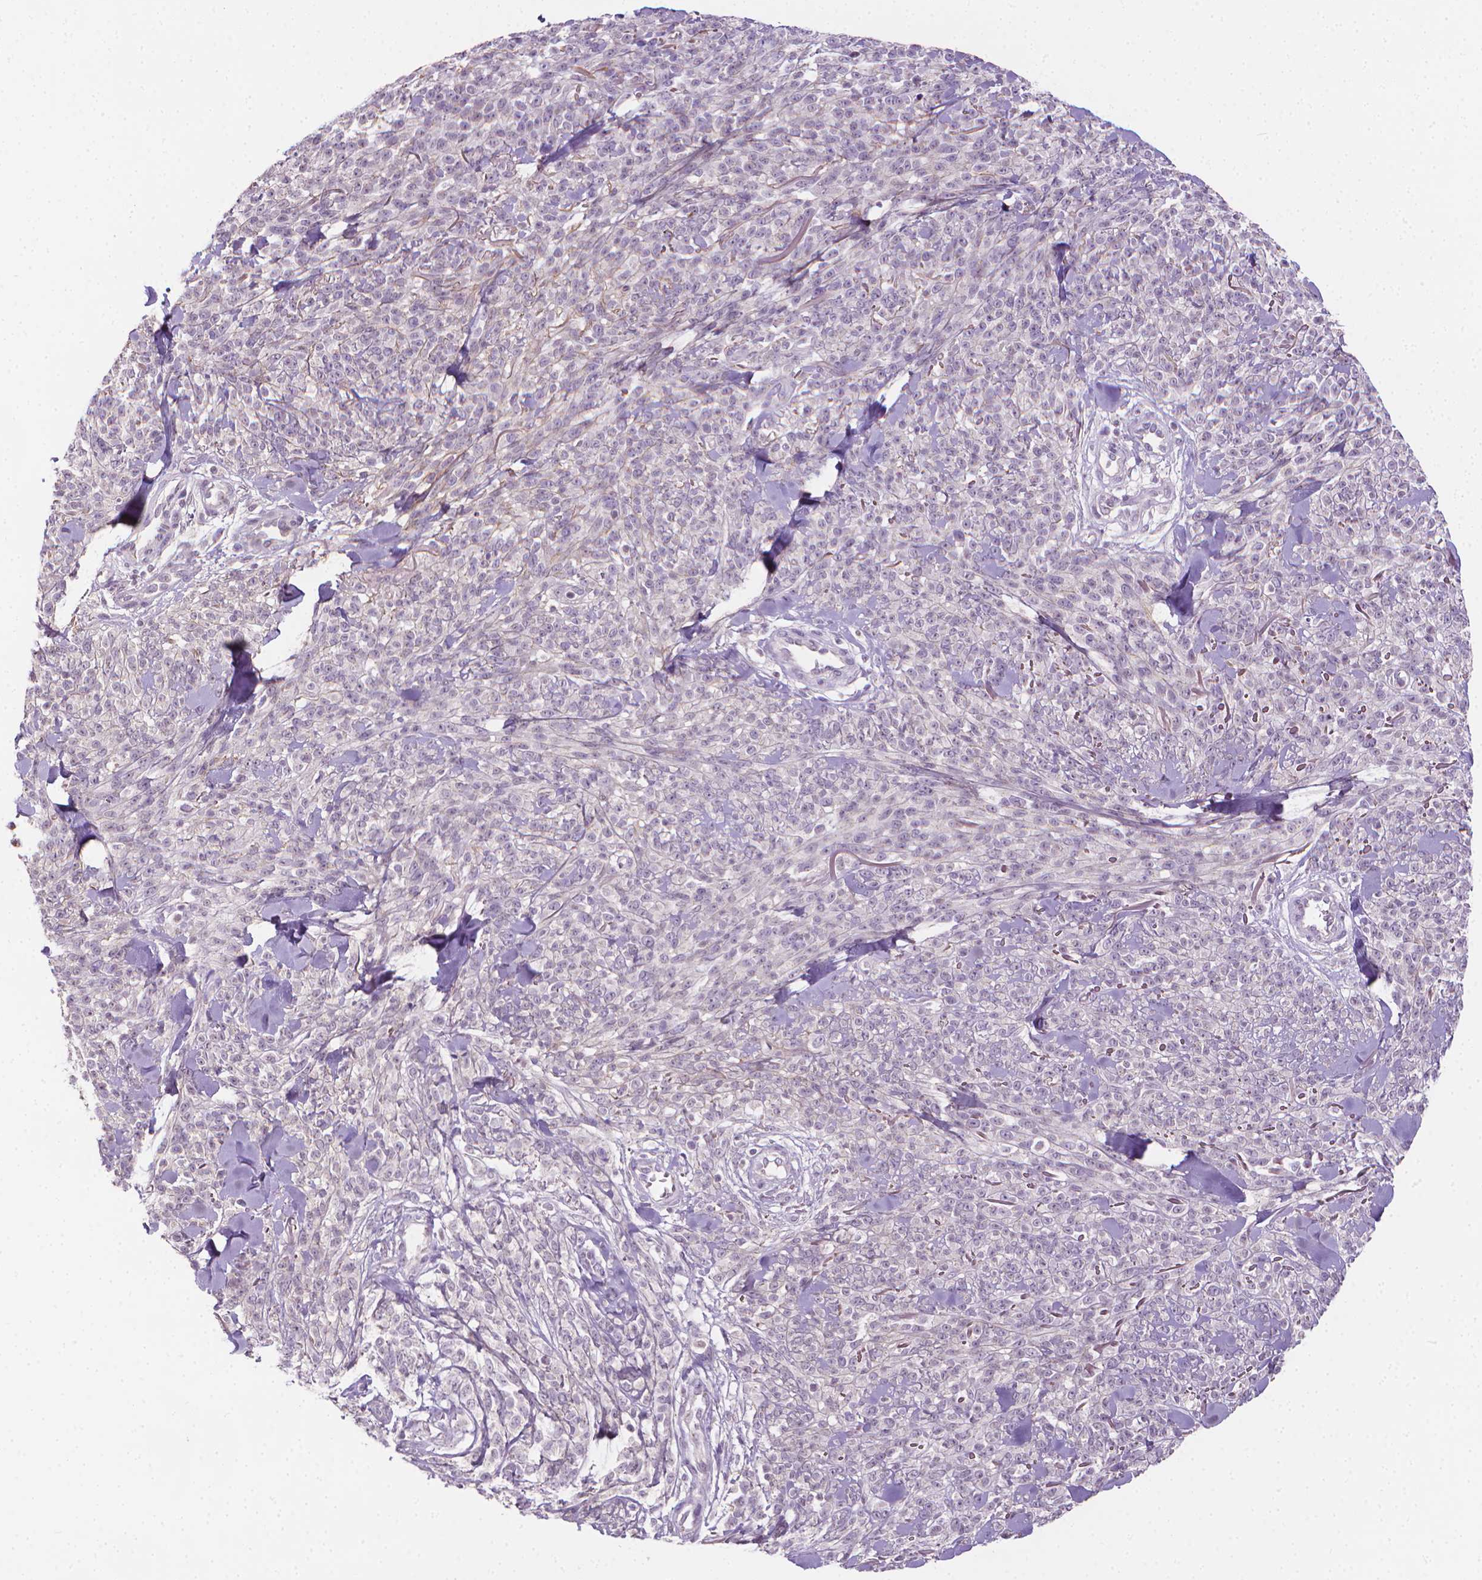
{"staining": {"intensity": "negative", "quantity": "none", "location": "none"}, "tissue": "melanoma", "cell_type": "Tumor cells", "image_type": "cancer", "snomed": [{"axis": "morphology", "description": "Malignant melanoma, NOS"}, {"axis": "topography", "description": "Skin"}, {"axis": "topography", "description": "Skin of trunk"}], "caption": "Immunohistochemical staining of human malignant melanoma shows no significant expression in tumor cells.", "gene": "NCAN", "patient": {"sex": "male", "age": 74}}